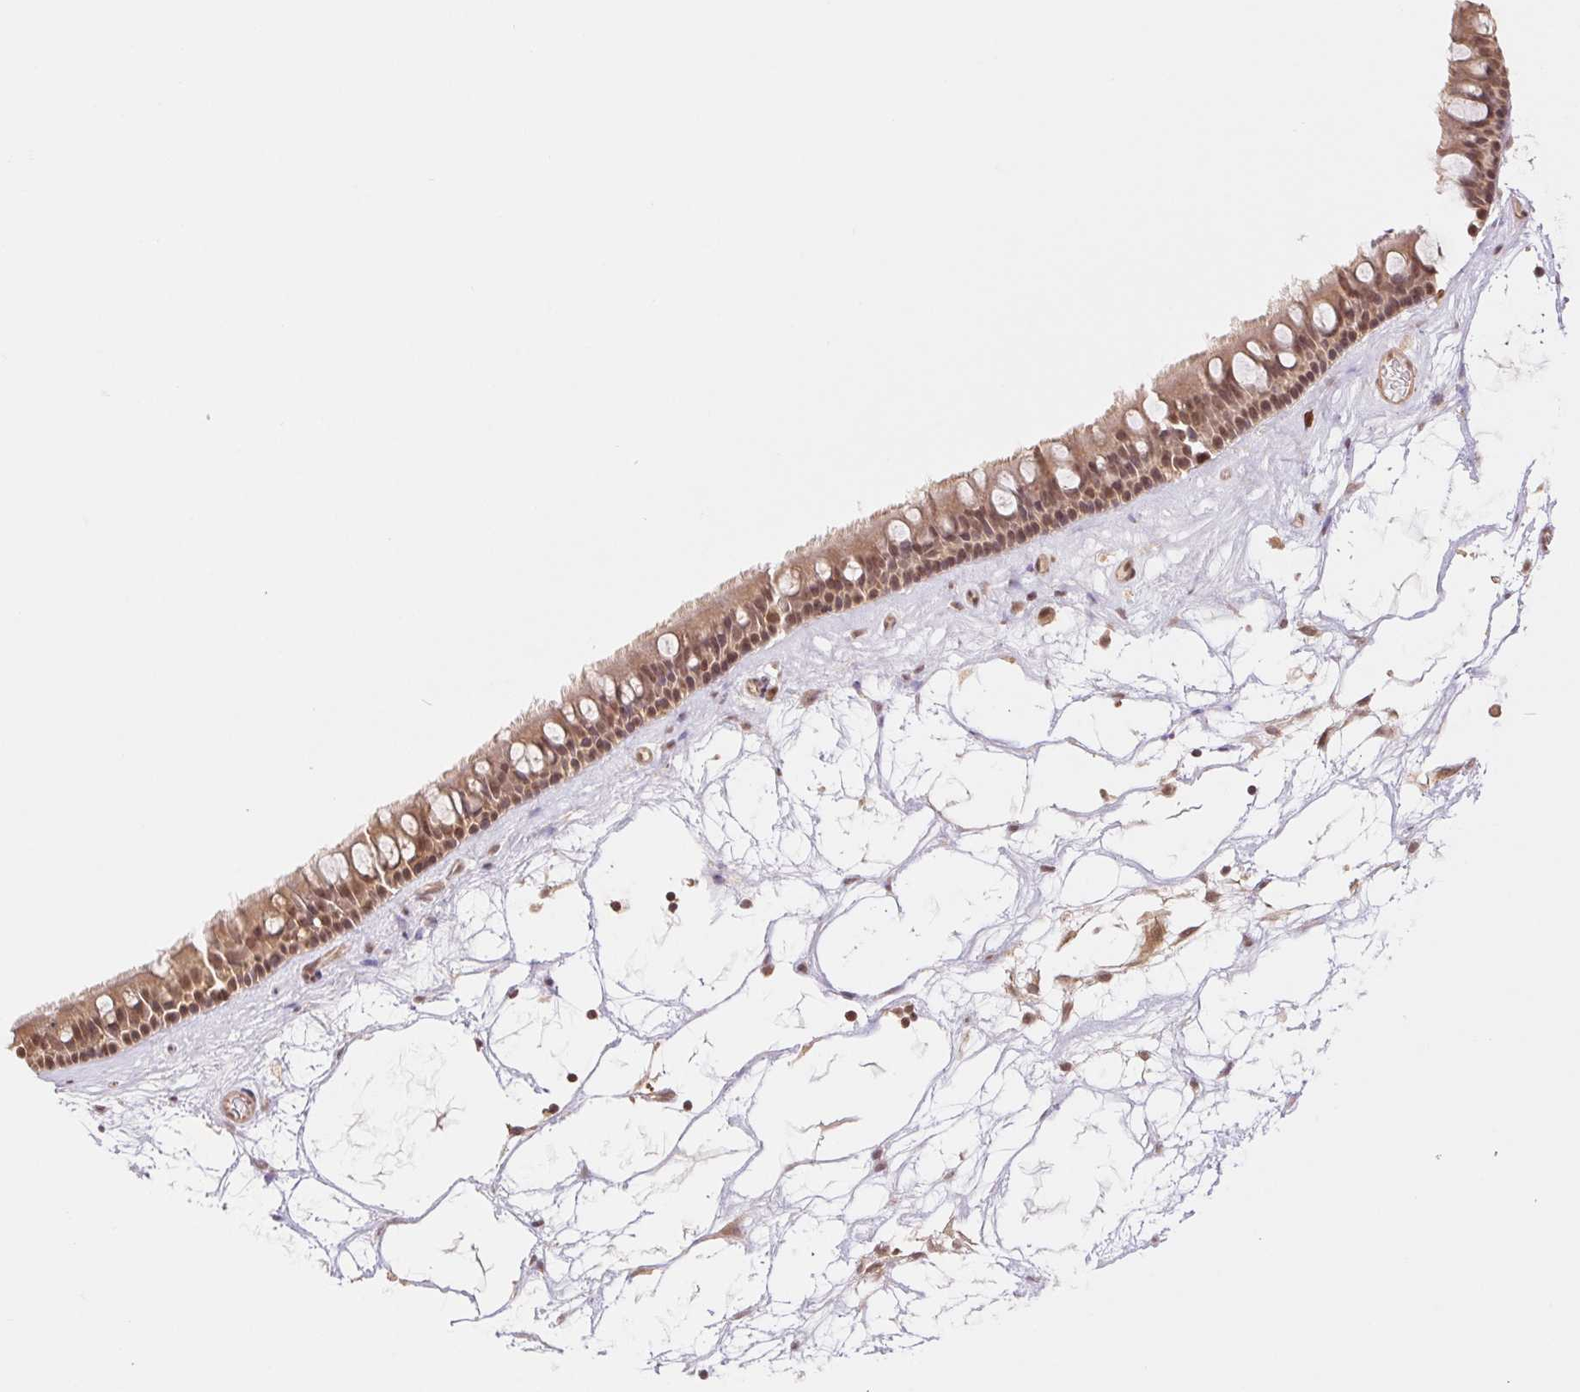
{"staining": {"intensity": "moderate", "quantity": ">75%", "location": "cytoplasmic/membranous,nuclear"}, "tissue": "nasopharynx", "cell_type": "Respiratory epithelial cells", "image_type": "normal", "snomed": [{"axis": "morphology", "description": "Normal tissue, NOS"}, {"axis": "topography", "description": "Nasopharynx"}], "caption": "IHC of benign nasopharynx exhibits medium levels of moderate cytoplasmic/membranous,nuclear positivity in approximately >75% of respiratory epithelial cells. Nuclei are stained in blue.", "gene": "CDC123", "patient": {"sex": "male", "age": 68}}